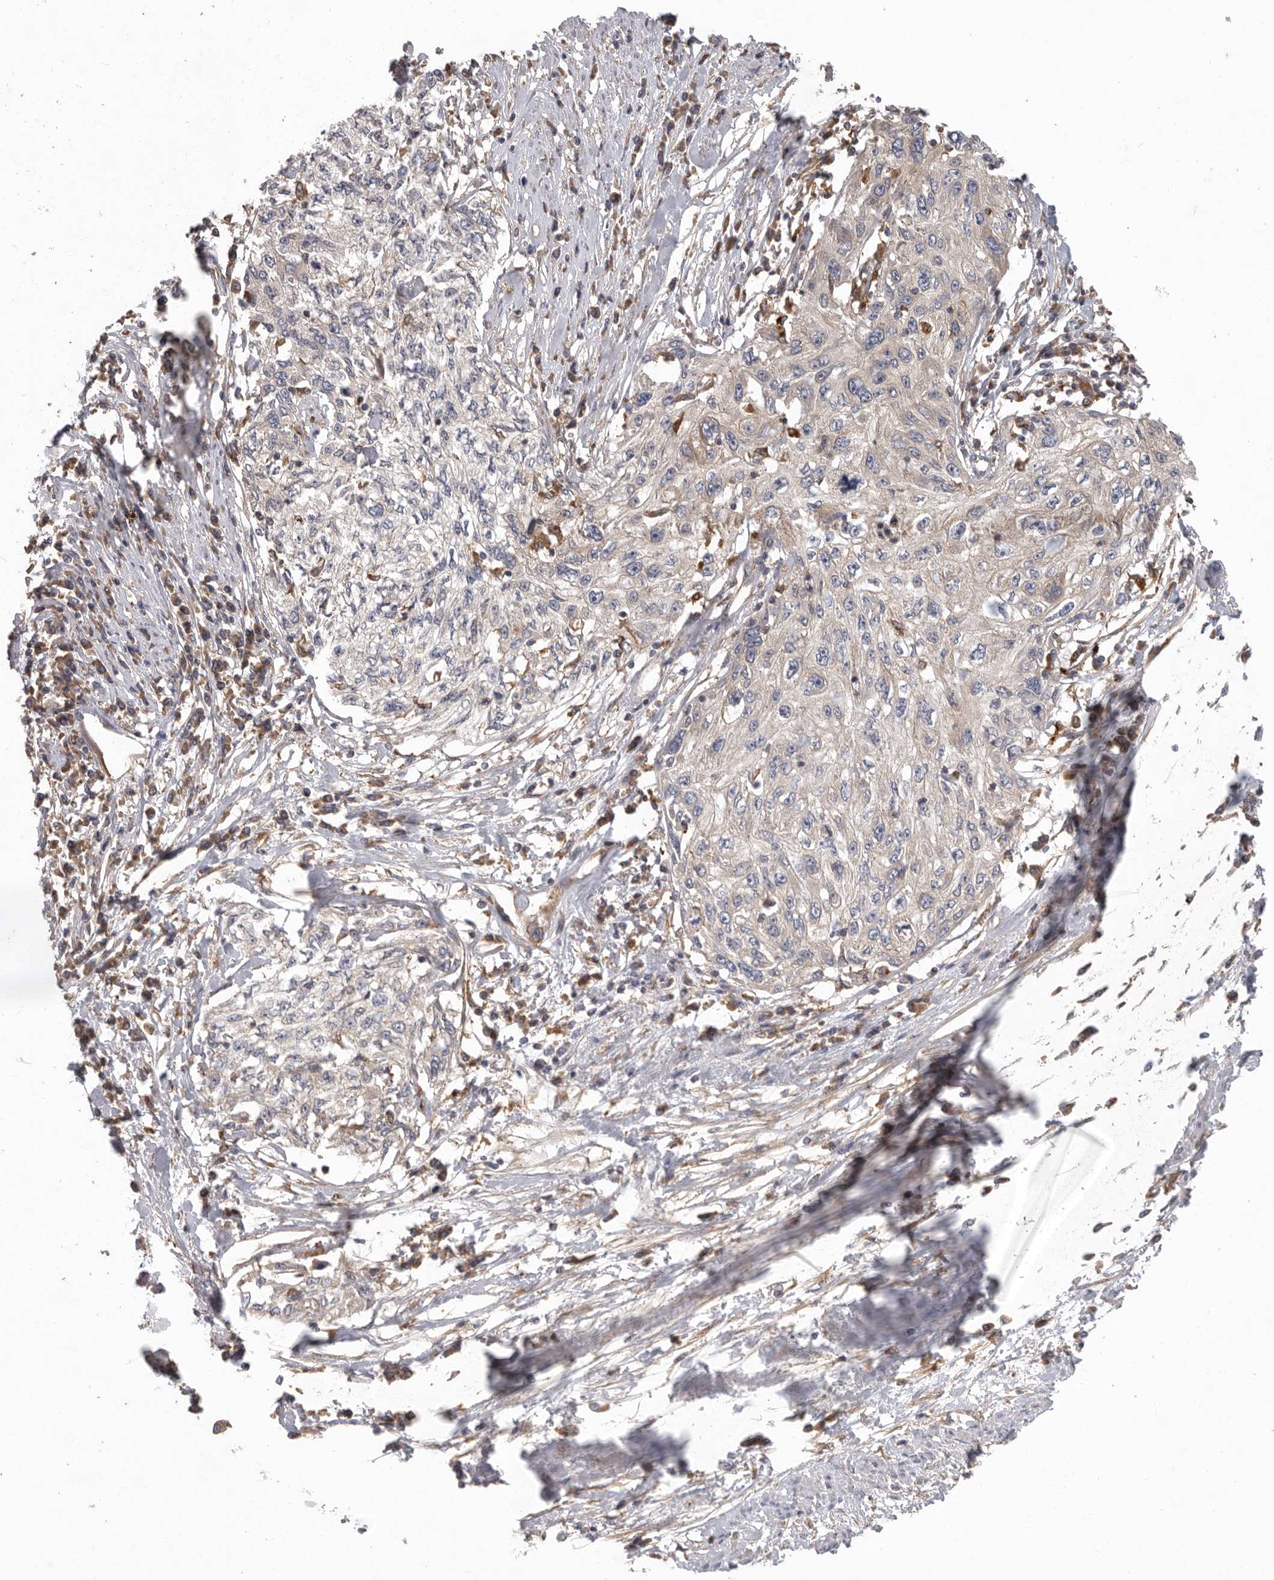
{"staining": {"intensity": "negative", "quantity": "none", "location": "none"}, "tissue": "cervical cancer", "cell_type": "Tumor cells", "image_type": "cancer", "snomed": [{"axis": "morphology", "description": "Squamous cell carcinoma, NOS"}, {"axis": "topography", "description": "Cervix"}], "caption": "Cervical cancer was stained to show a protein in brown. There is no significant staining in tumor cells. The staining is performed using DAB brown chromogen with nuclei counter-stained in using hematoxylin.", "gene": "C1orf109", "patient": {"sex": "female", "age": 57}}